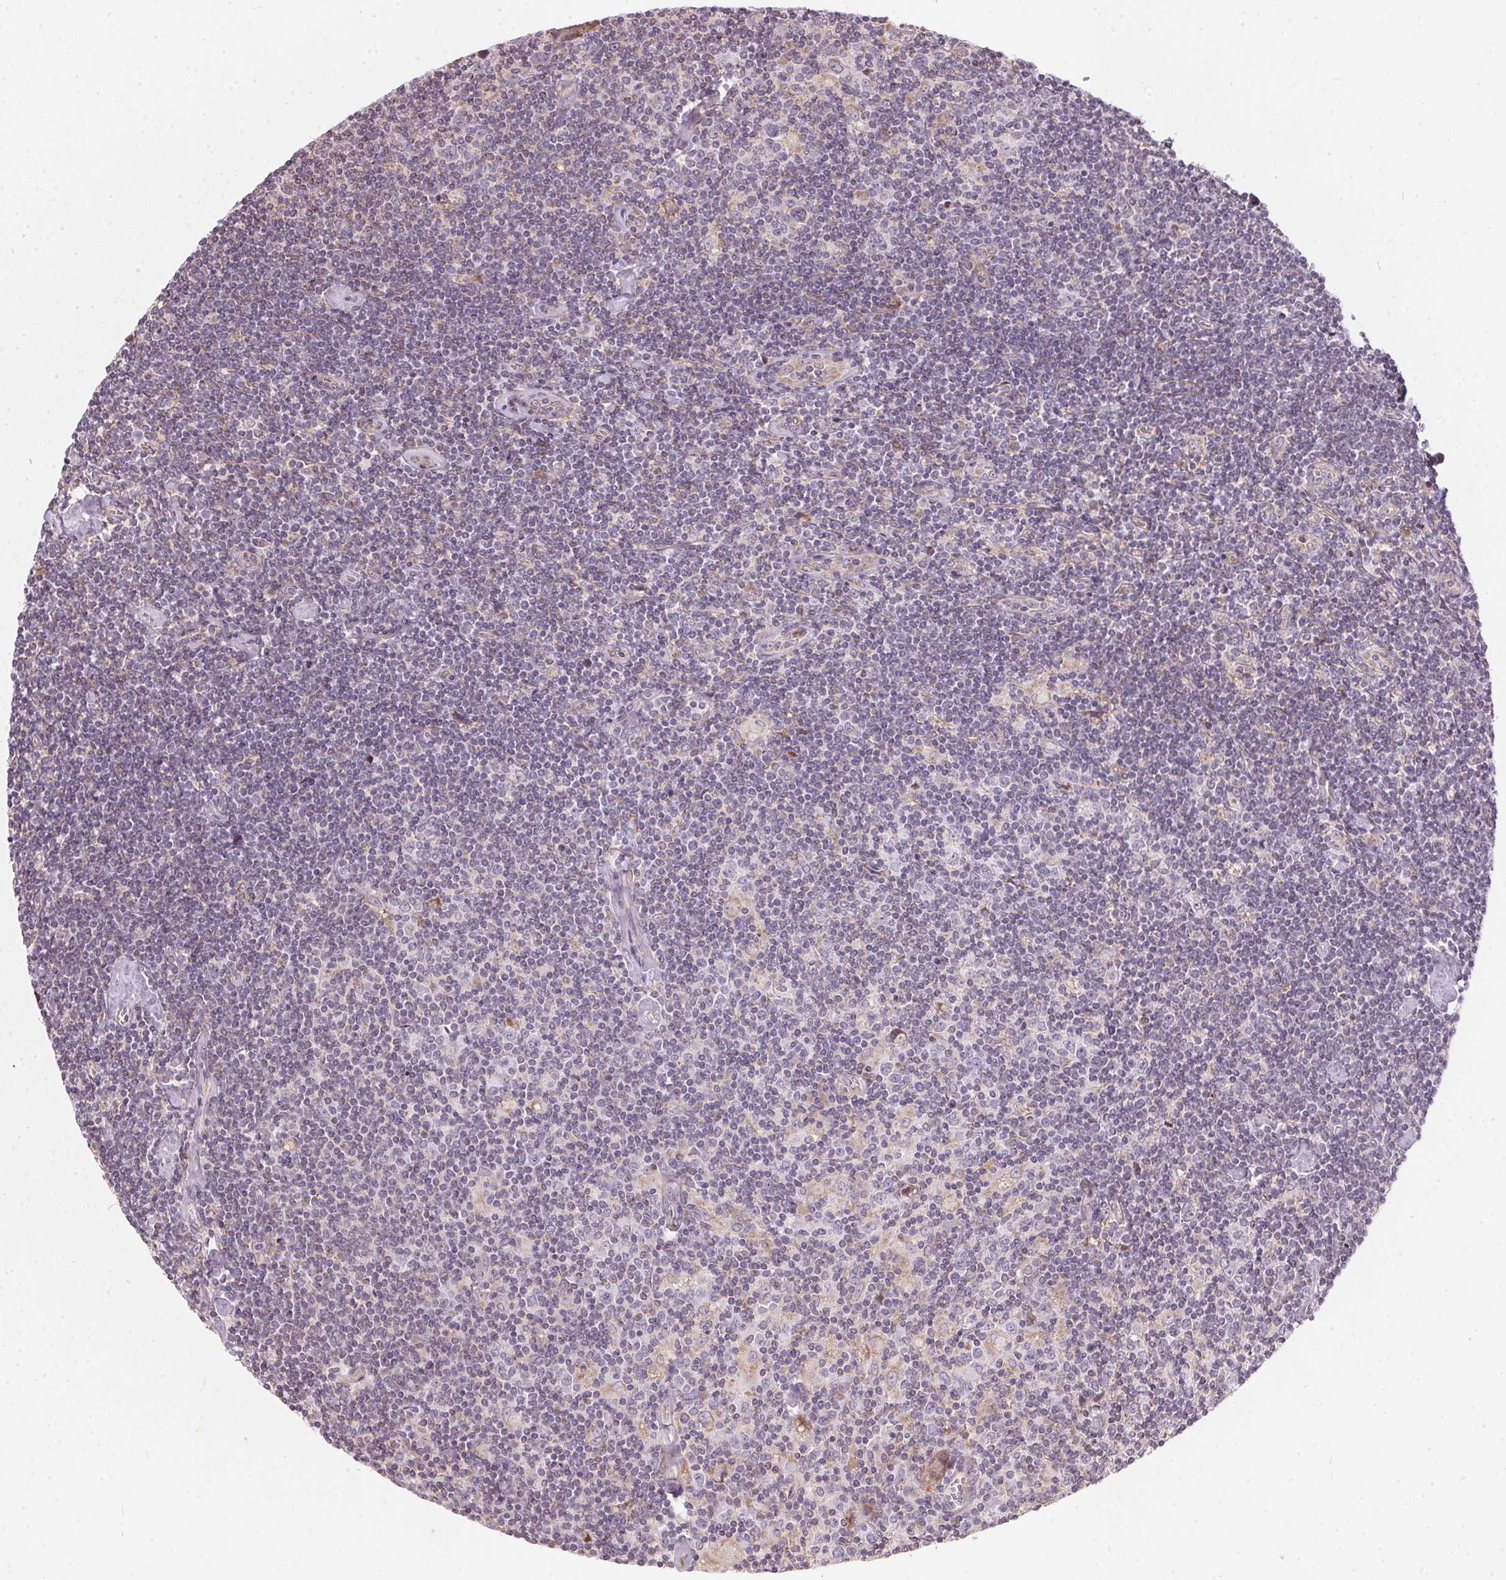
{"staining": {"intensity": "negative", "quantity": "none", "location": "none"}, "tissue": "lymphoma", "cell_type": "Tumor cells", "image_type": "cancer", "snomed": [{"axis": "morphology", "description": "Hodgkin's disease, NOS"}, {"axis": "topography", "description": "Lymph node"}], "caption": "DAB immunohistochemical staining of Hodgkin's disease exhibits no significant positivity in tumor cells.", "gene": "VWA5B2", "patient": {"sex": "male", "age": 40}}